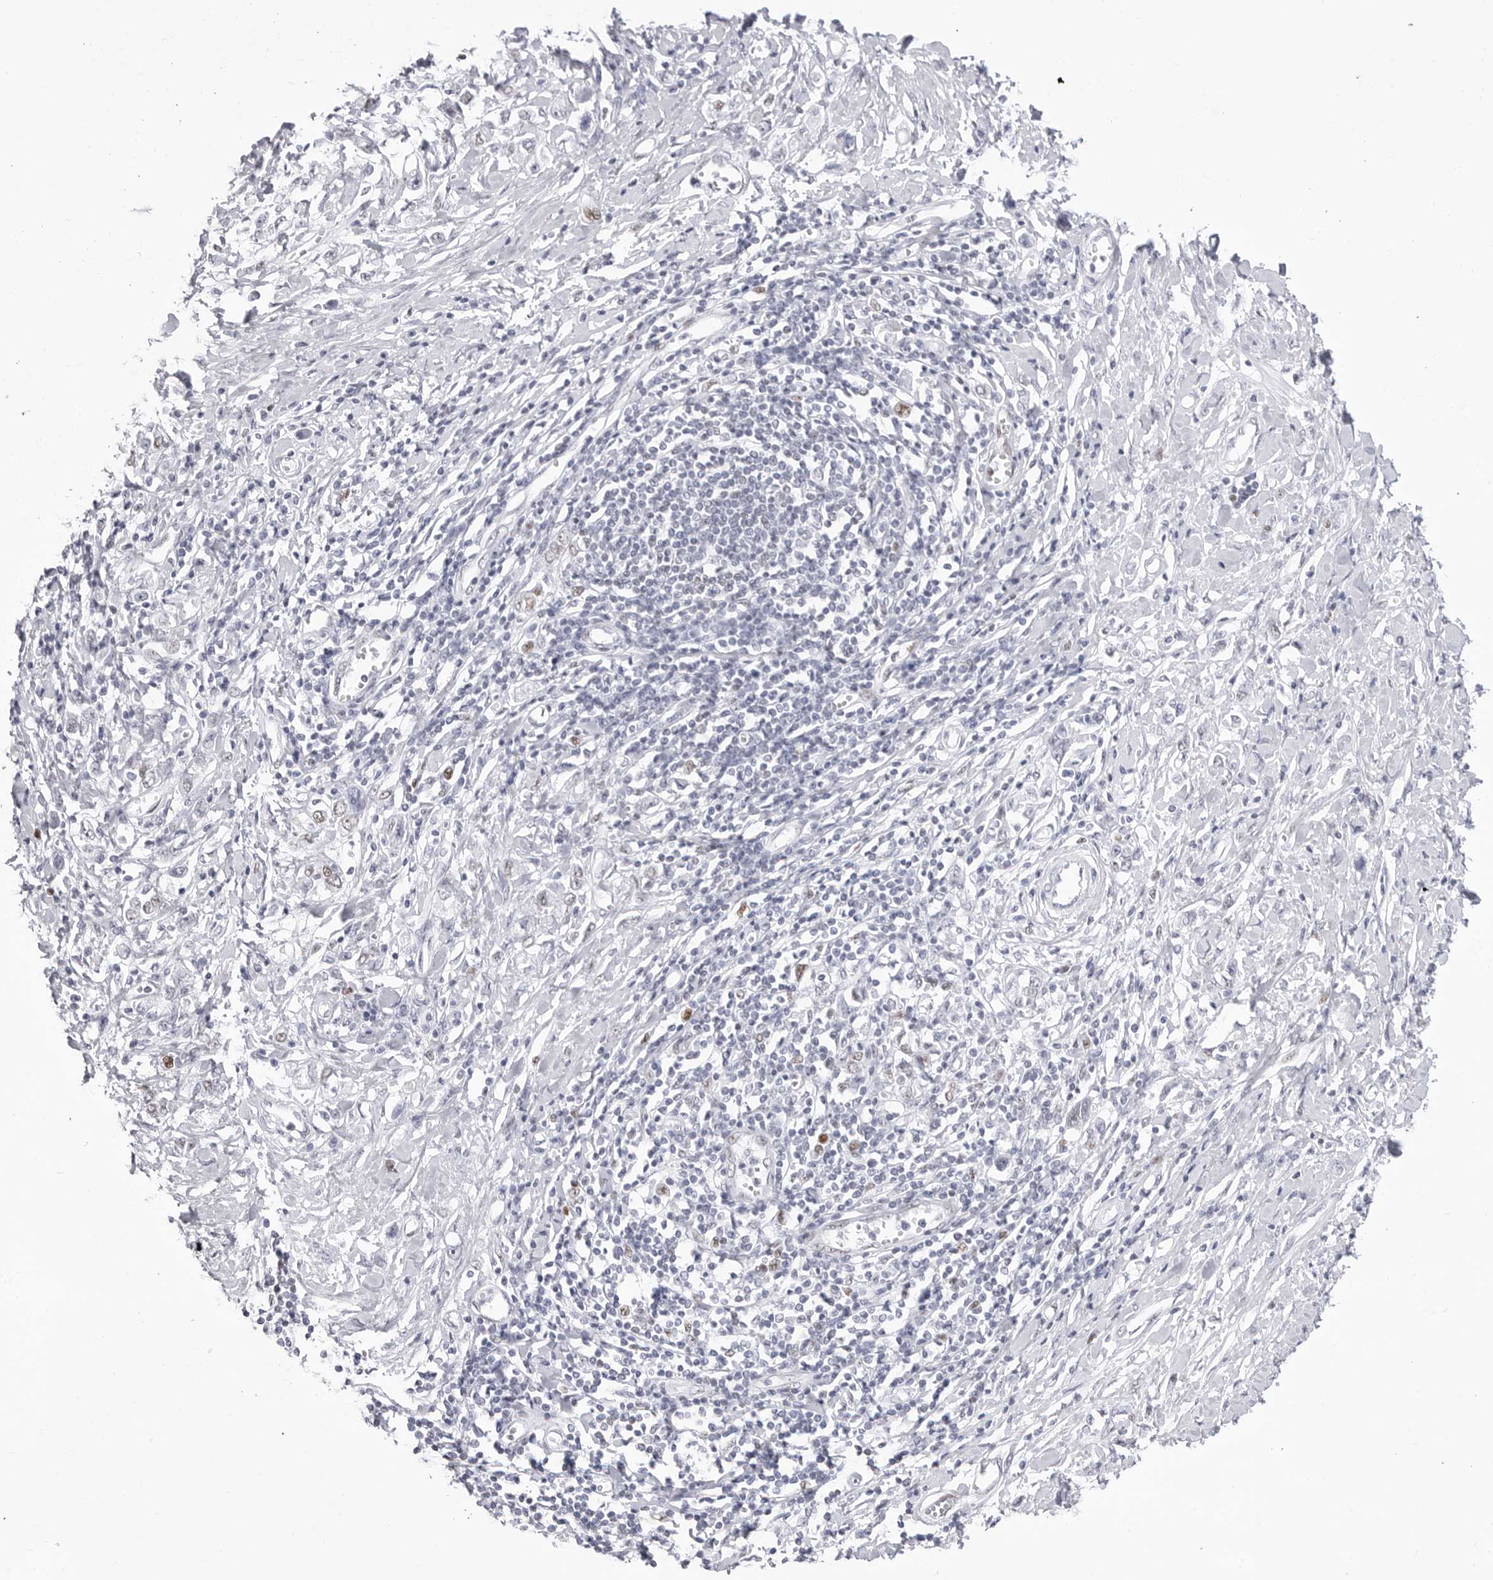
{"staining": {"intensity": "weak", "quantity": "25%-75%", "location": "nuclear"}, "tissue": "stomach cancer", "cell_type": "Tumor cells", "image_type": "cancer", "snomed": [{"axis": "morphology", "description": "Adenocarcinoma, NOS"}, {"axis": "topography", "description": "Stomach"}], "caption": "Immunohistochemical staining of adenocarcinoma (stomach) shows low levels of weak nuclear protein staining in about 25%-75% of tumor cells.", "gene": "NASP", "patient": {"sex": "female", "age": 76}}